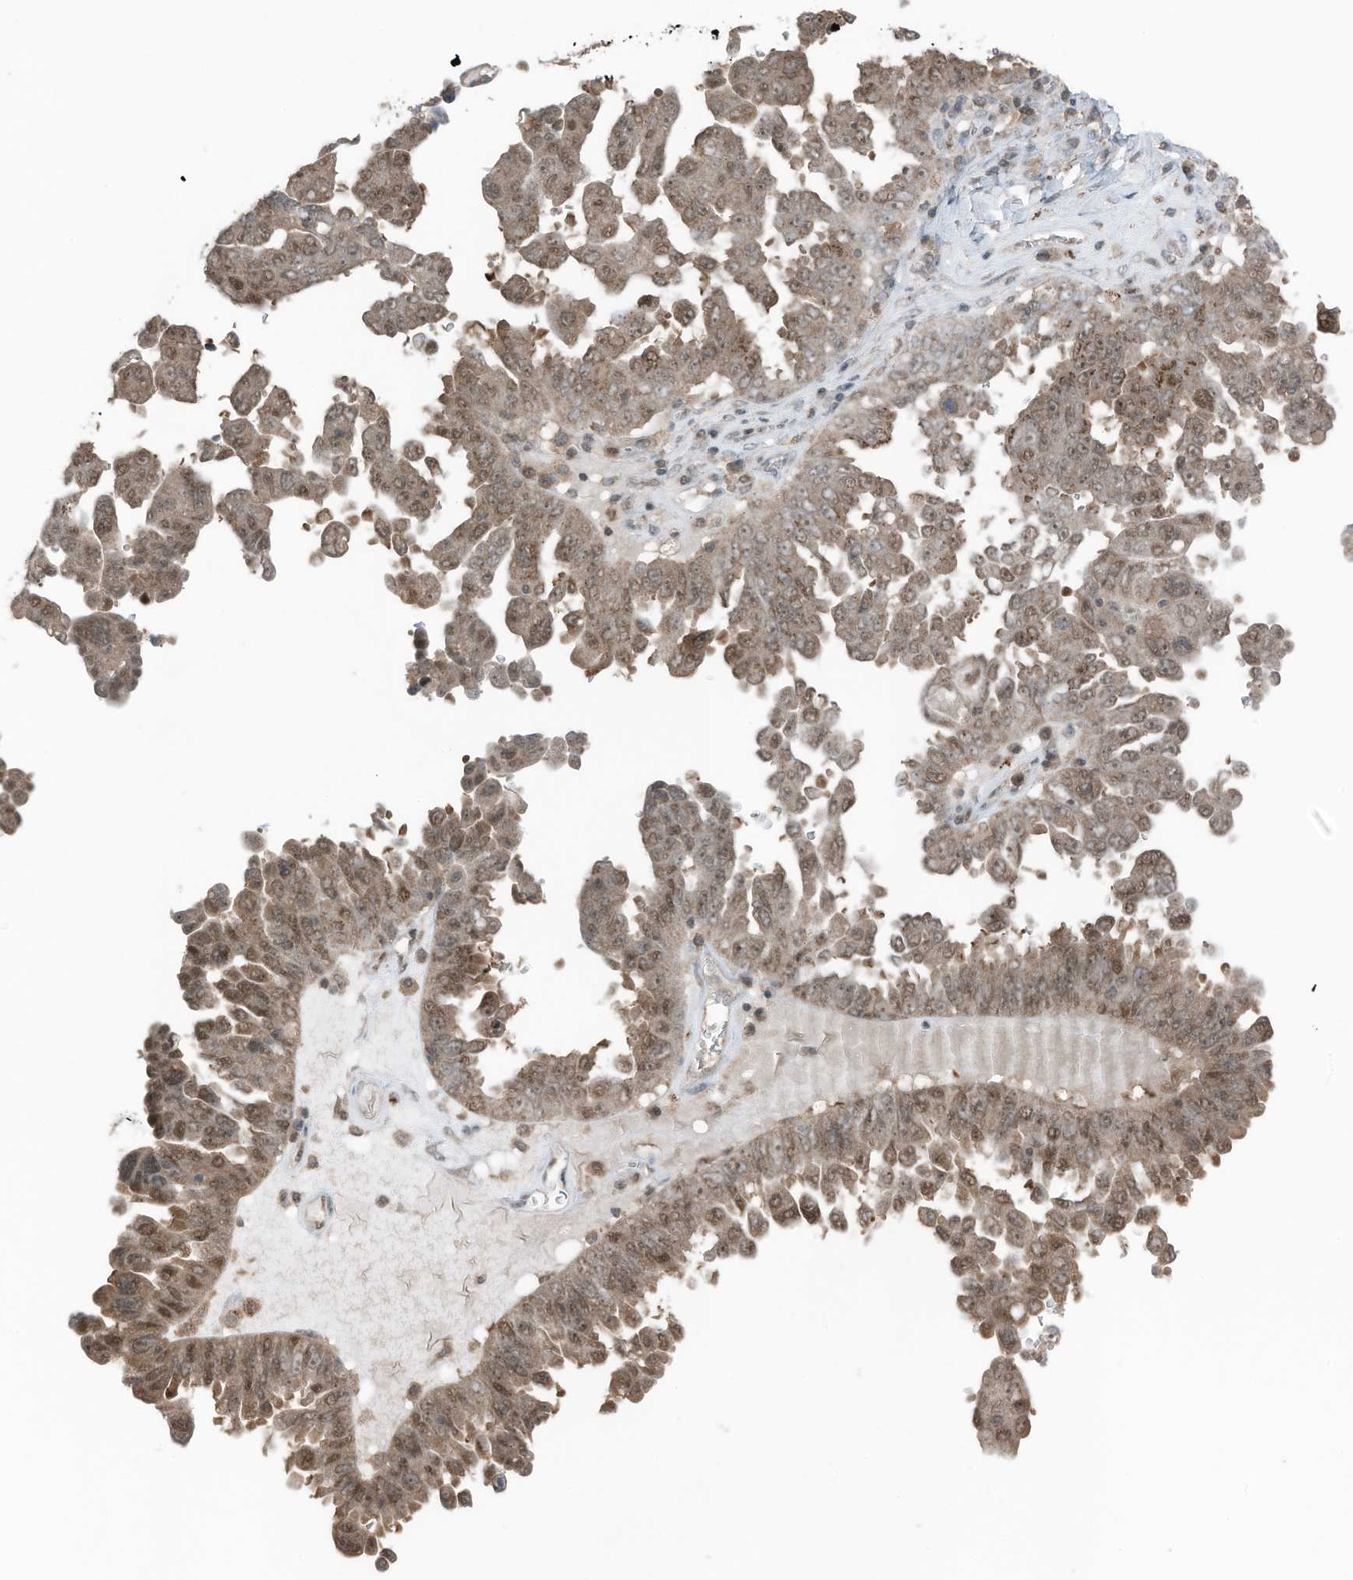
{"staining": {"intensity": "moderate", "quantity": ">75%", "location": "cytoplasmic/membranous,nuclear"}, "tissue": "ovarian cancer", "cell_type": "Tumor cells", "image_type": "cancer", "snomed": [{"axis": "morphology", "description": "Carcinoma, endometroid"}, {"axis": "topography", "description": "Ovary"}], "caption": "Immunohistochemical staining of human ovarian cancer (endometroid carcinoma) demonstrates medium levels of moderate cytoplasmic/membranous and nuclear staining in approximately >75% of tumor cells. (Brightfield microscopy of DAB IHC at high magnification).", "gene": "TXNDC9", "patient": {"sex": "female", "age": 62}}